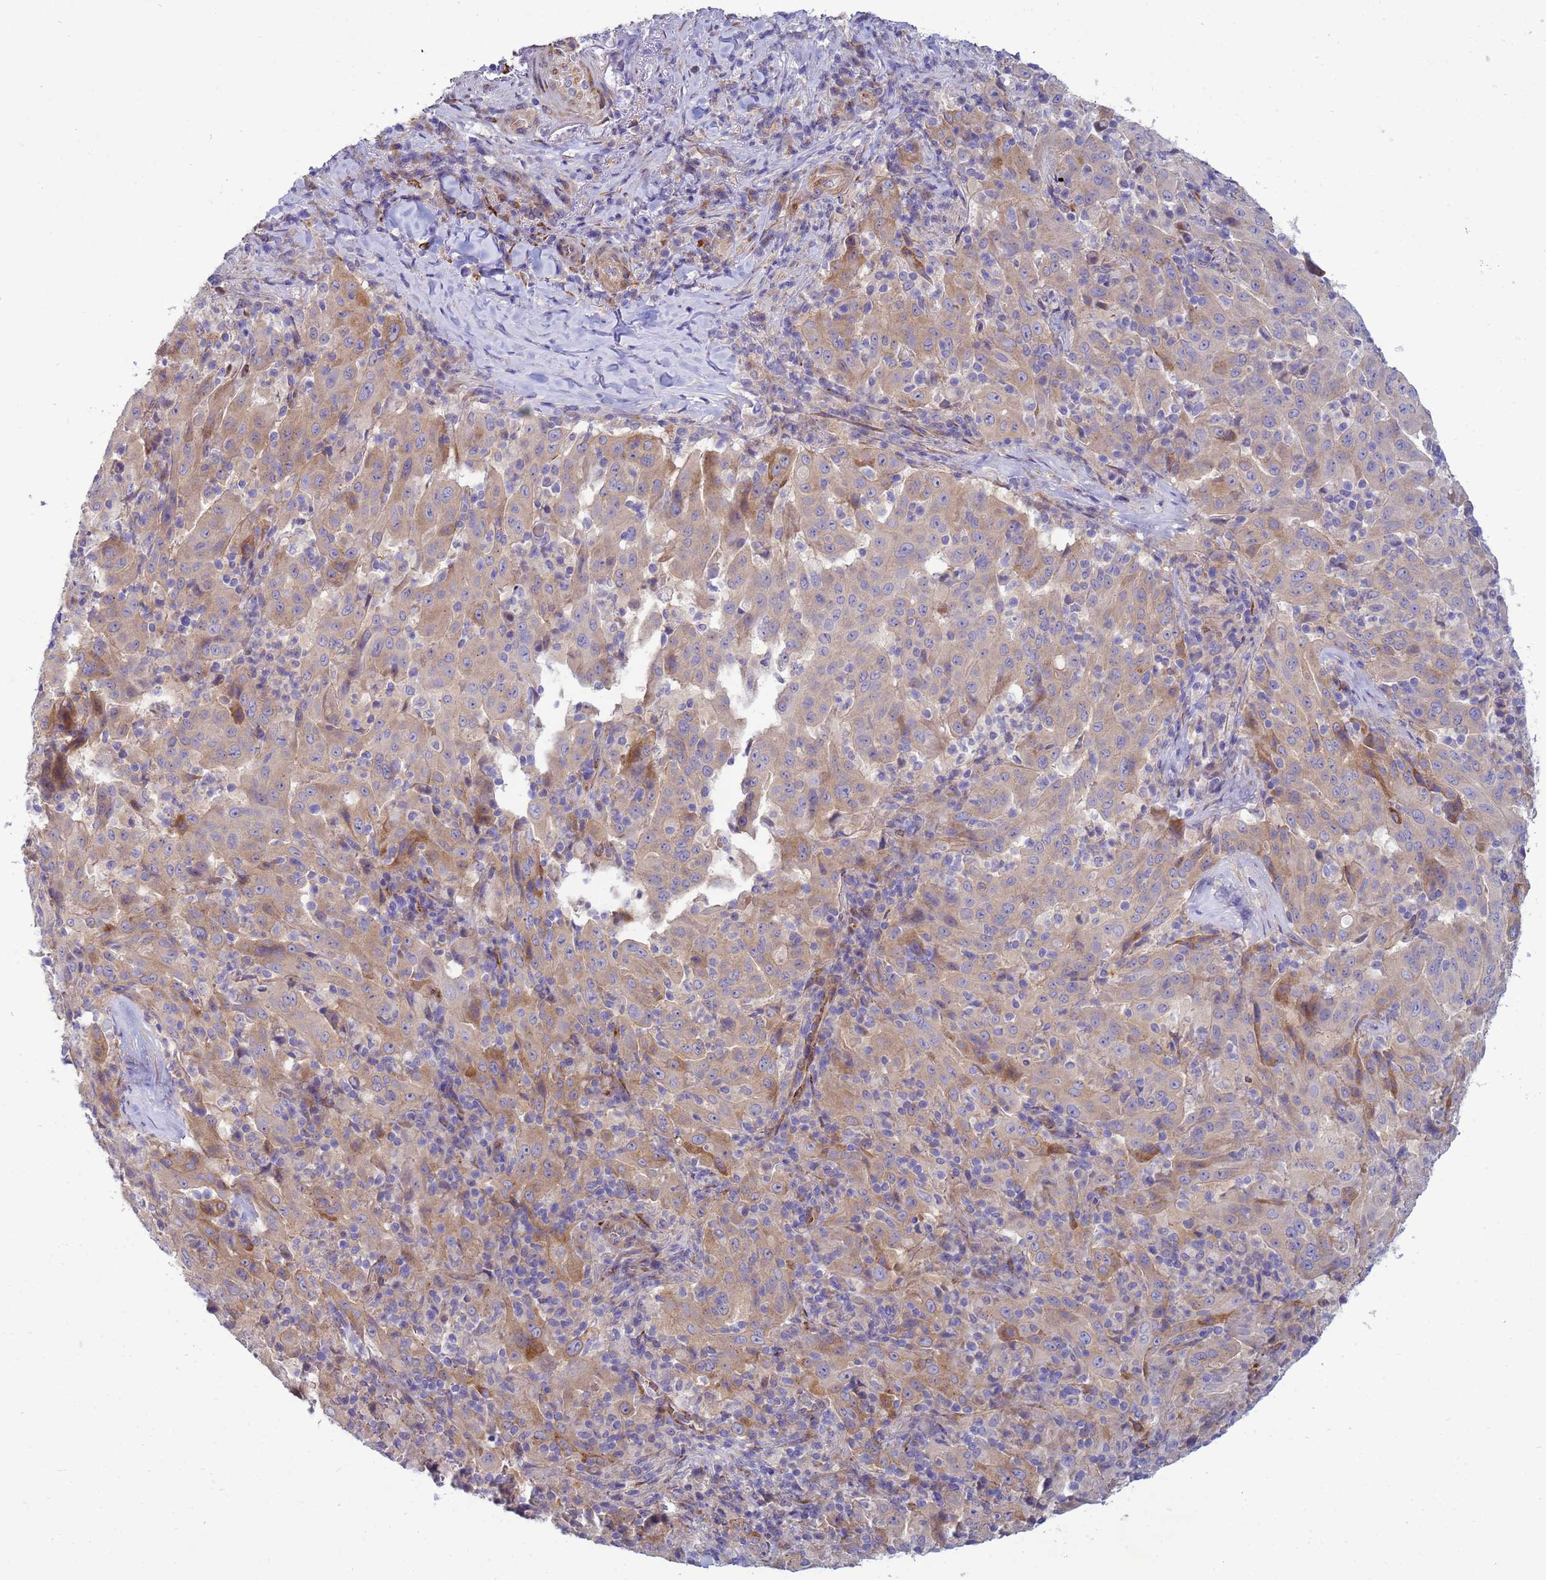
{"staining": {"intensity": "moderate", "quantity": "<25%", "location": "cytoplasmic/membranous"}, "tissue": "pancreatic cancer", "cell_type": "Tumor cells", "image_type": "cancer", "snomed": [{"axis": "morphology", "description": "Adenocarcinoma, NOS"}, {"axis": "topography", "description": "Pancreas"}], "caption": "A brown stain shows moderate cytoplasmic/membranous staining of a protein in human adenocarcinoma (pancreatic) tumor cells.", "gene": "TRPC6", "patient": {"sex": "male", "age": 63}}